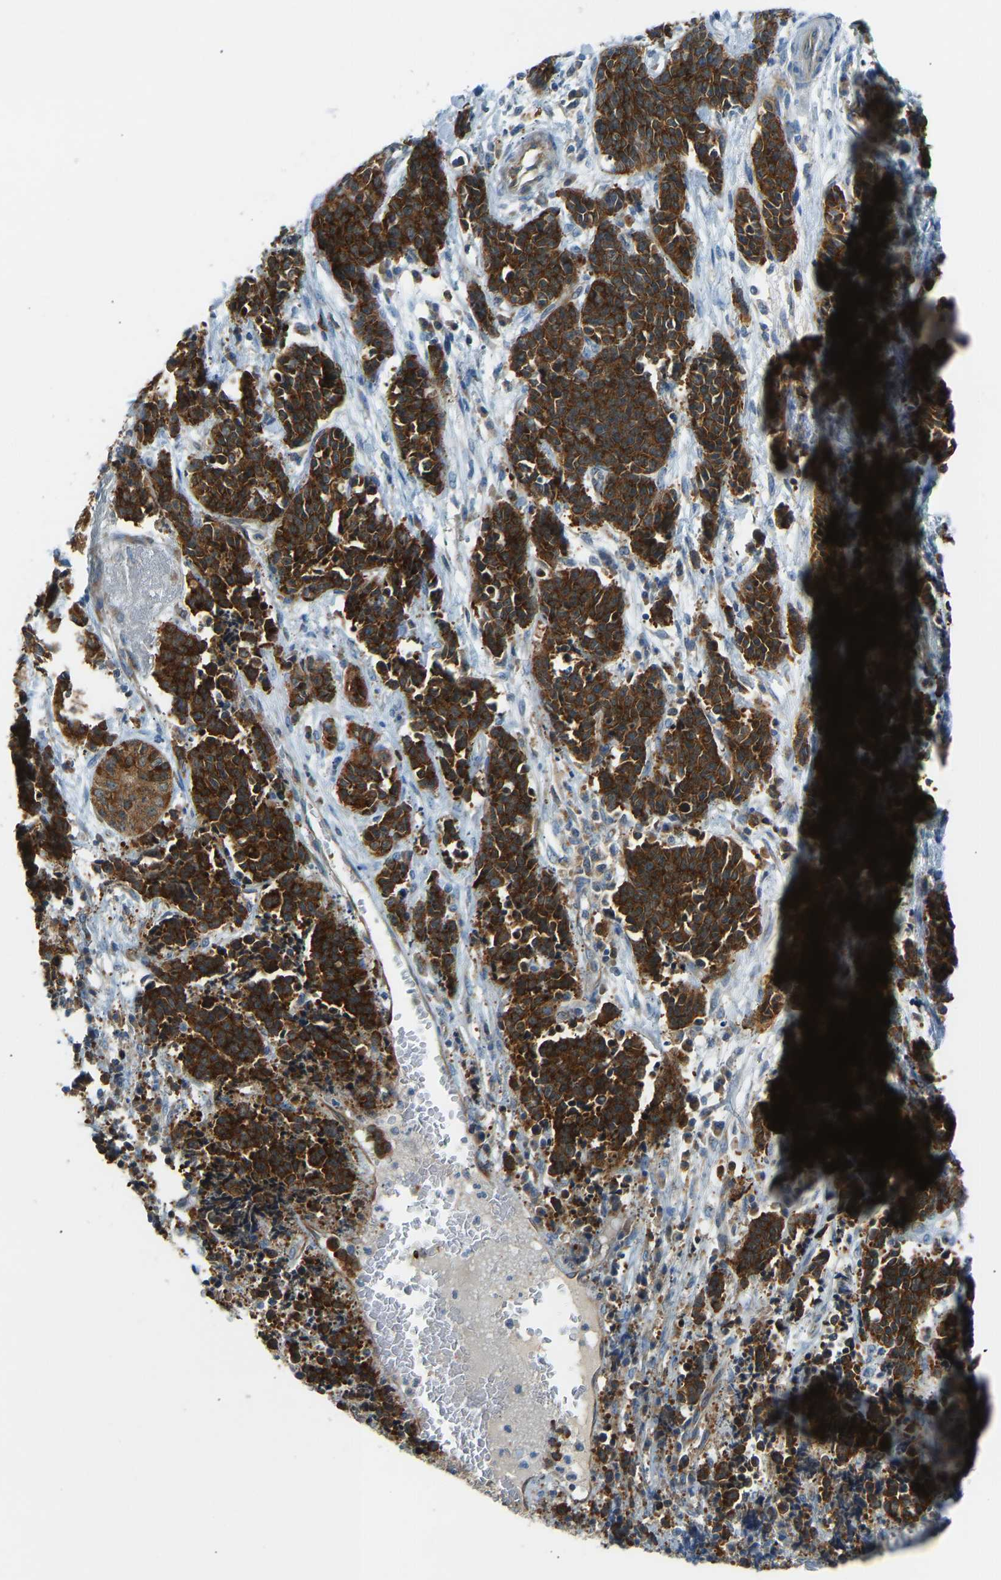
{"staining": {"intensity": "strong", "quantity": ">75%", "location": "cytoplasmic/membranous"}, "tissue": "cervical cancer", "cell_type": "Tumor cells", "image_type": "cancer", "snomed": [{"axis": "morphology", "description": "Squamous cell carcinoma, NOS"}, {"axis": "topography", "description": "Cervix"}], "caption": "Immunohistochemical staining of human cervical cancer shows high levels of strong cytoplasmic/membranous protein positivity in about >75% of tumor cells. (Stains: DAB in brown, nuclei in blue, Microscopy: brightfield microscopy at high magnification).", "gene": "STAU2", "patient": {"sex": "female", "age": 35}}